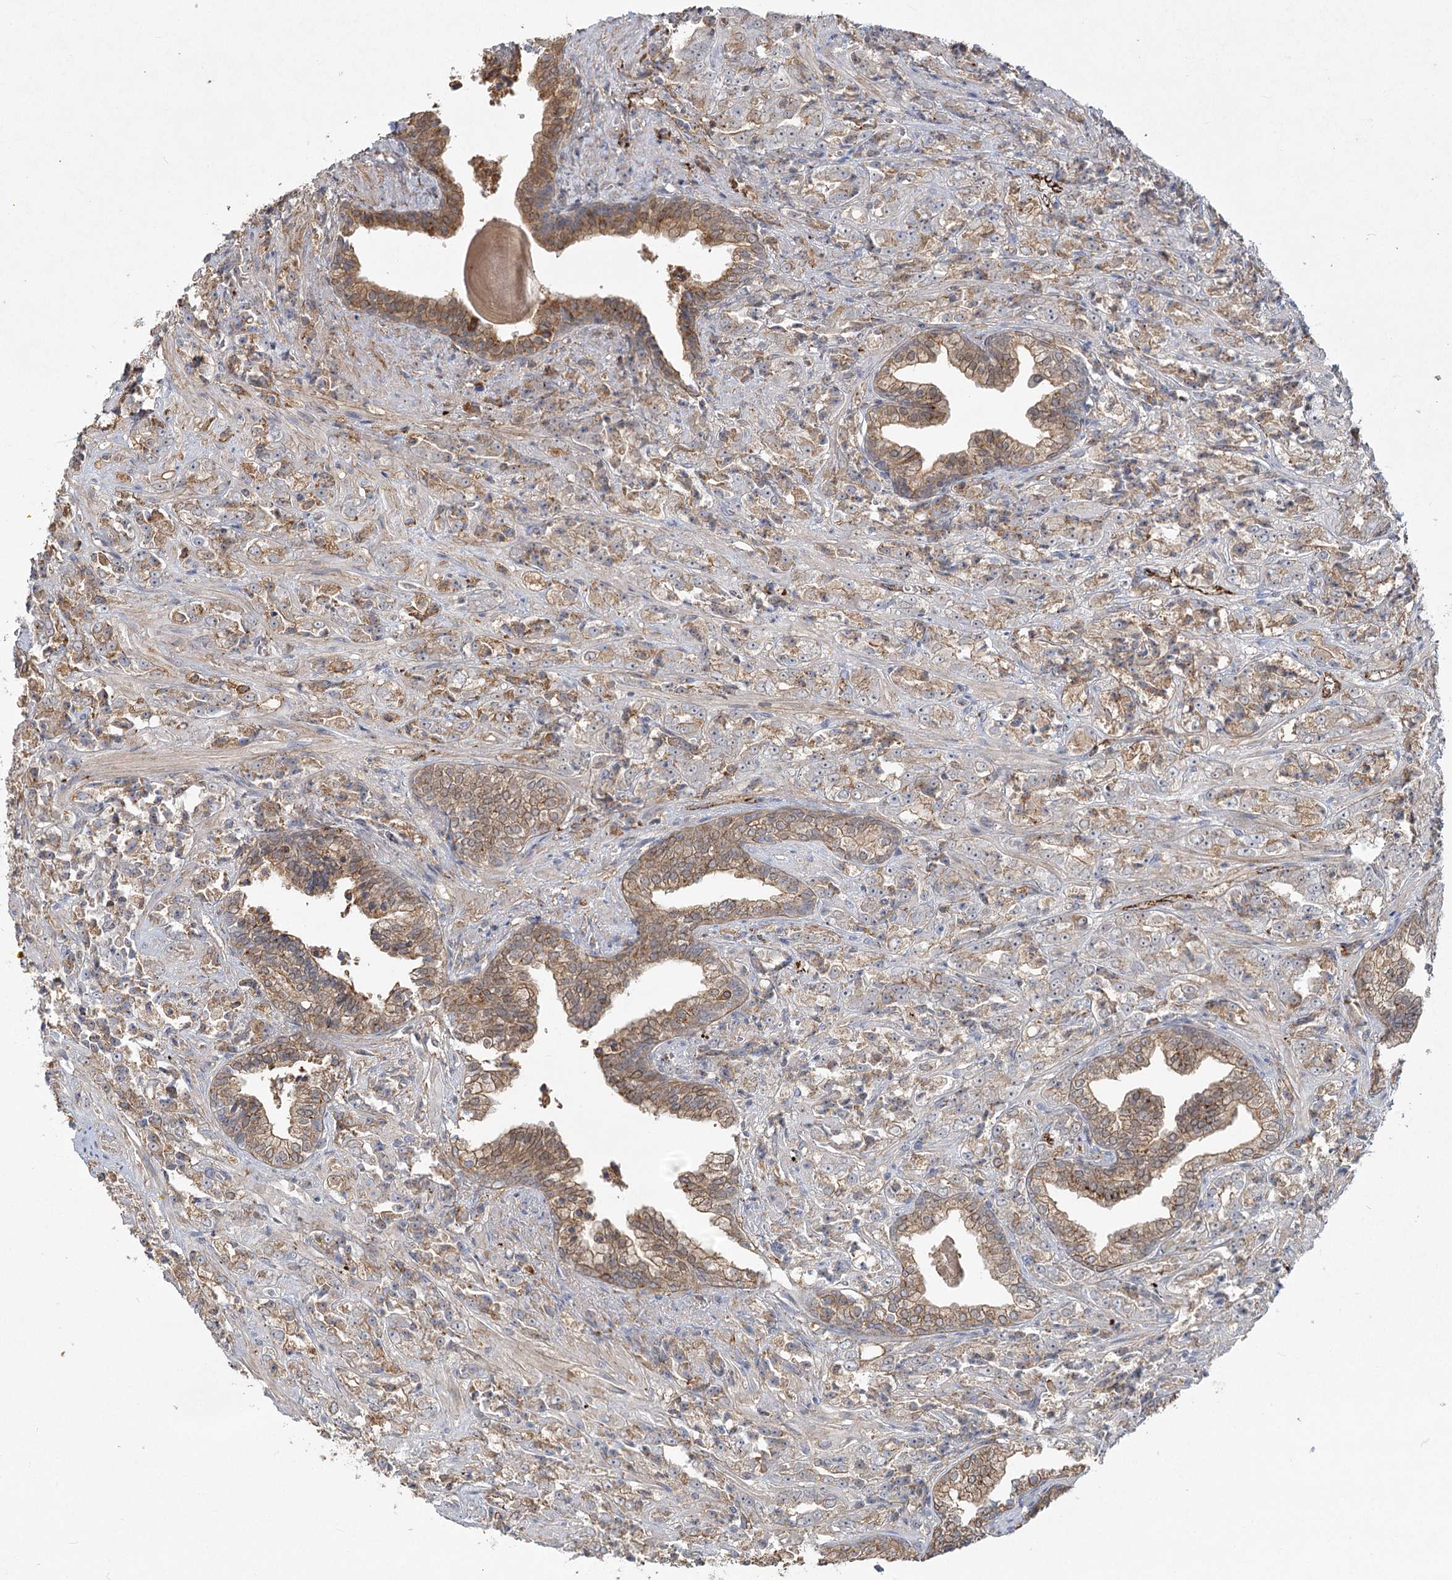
{"staining": {"intensity": "weak", "quantity": "25%-75%", "location": "cytoplasmic/membranous"}, "tissue": "prostate cancer", "cell_type": "Tumor cells", "image_type": "cancer", "snomed": [{"axis": "morphology", "description": "Adenocarcinoma, High grade"}, {"axis": "topography", "description": "Prostate"}], "caption": "Immunohistochemical staining of human high-grade adenocarcinoma (prostate) exhibits weak cytoplasmic/membranous protein expression in about 25%-75% of tumor cells.", "gene": "KBTBD4", "patient": {"sex": "male", "age": 71}}